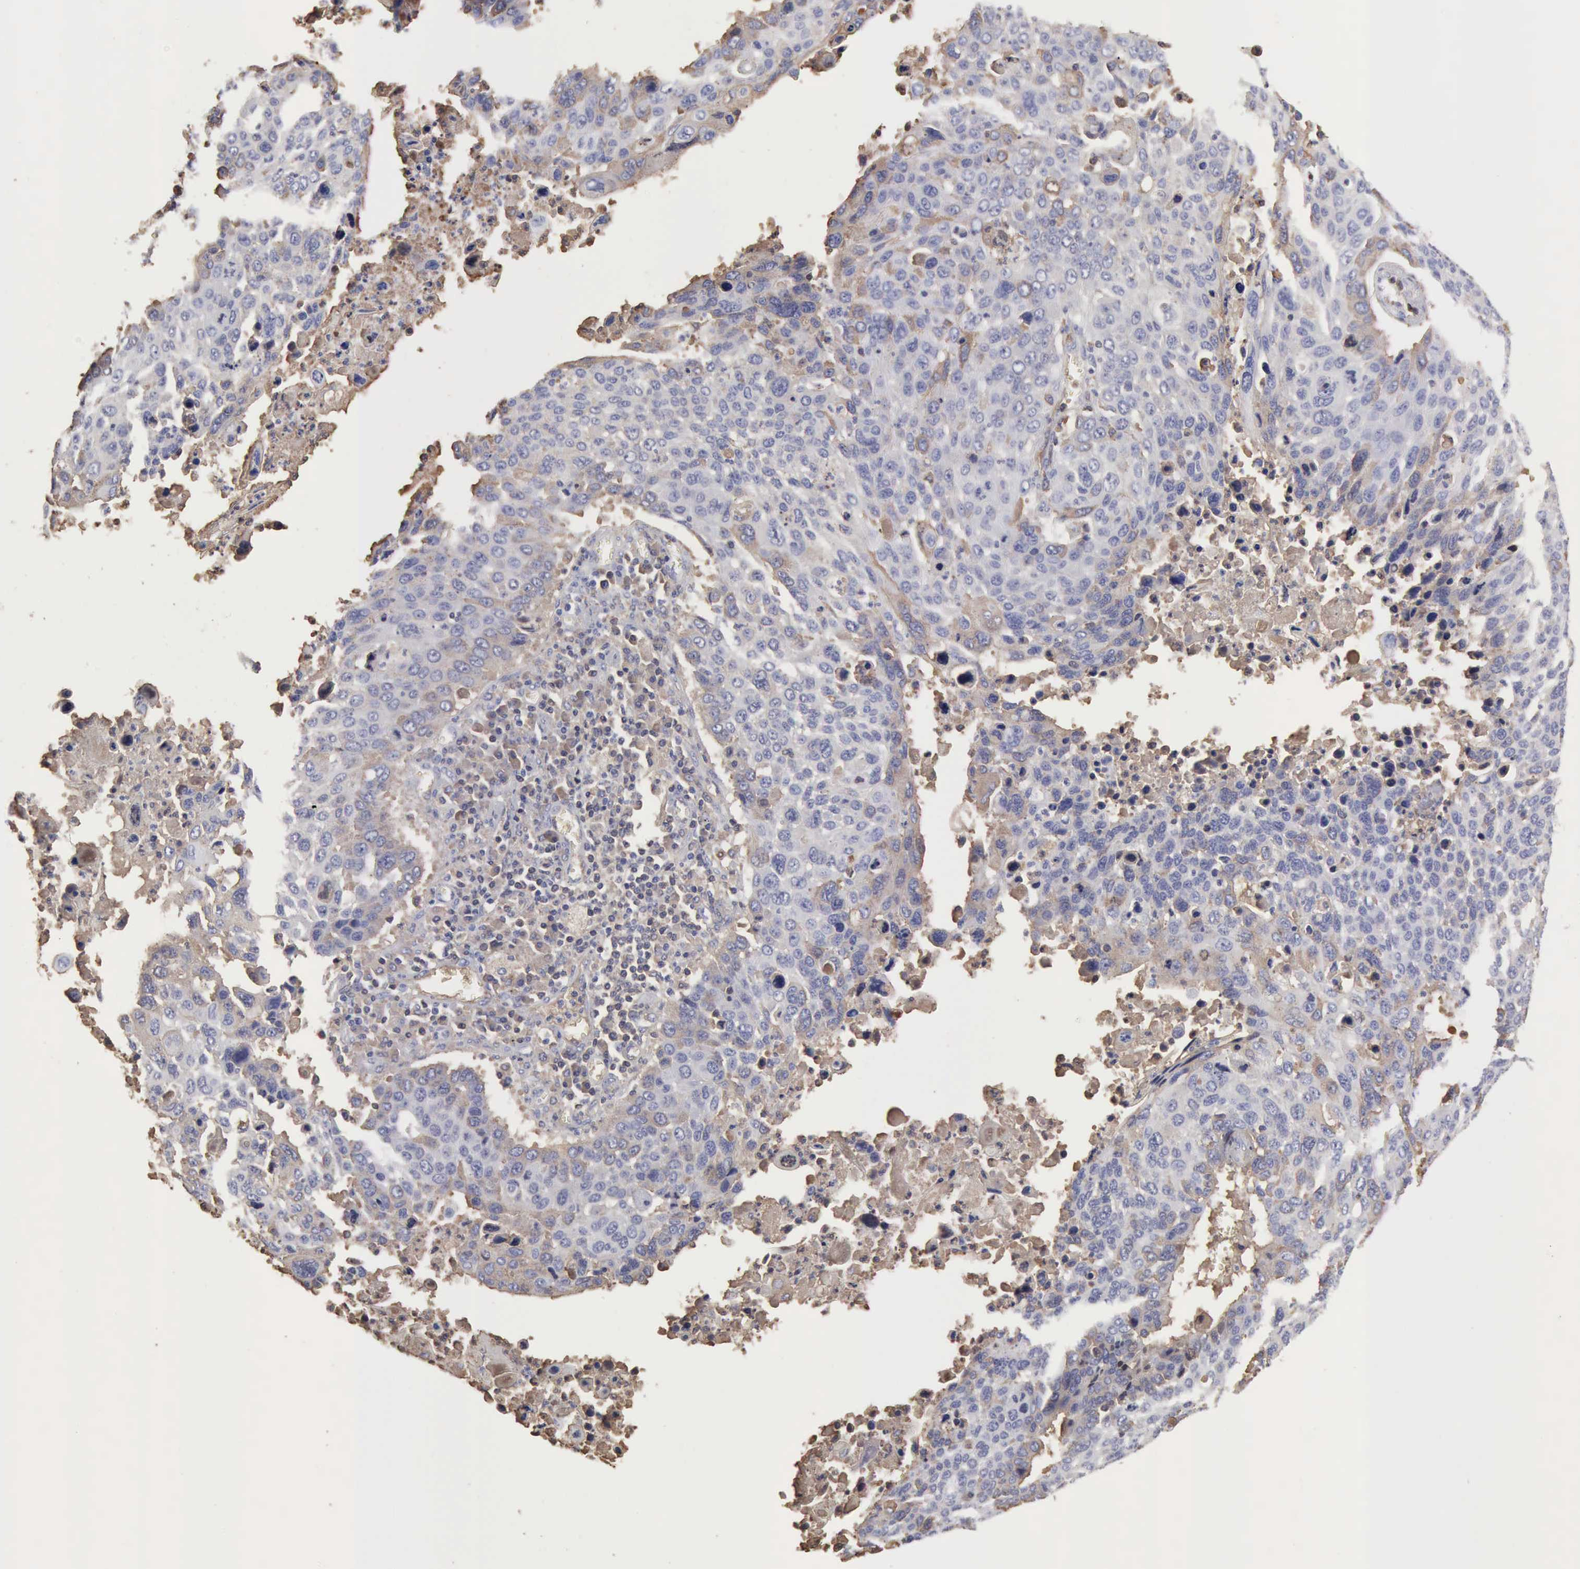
{"staining": {"intensity": "weak", "quantity": "<25%", "location": "cytoplasmic/membranous"}, "tissue": "lung cancer", "cell_type": "Tumor cells", "image_type": "cancer", "snomed": [{"axis": "morphology", "description": "Squamous cell carcinoma, NOS"}, {"axis": "topography", "description": "Lung"}], "caption": "Tumor cells are negative for brown protein staining in lung cancer (squamous cell carcinoma).", "gene": "SERPINA1", "patient": {"sex": "male", "age": 68}}